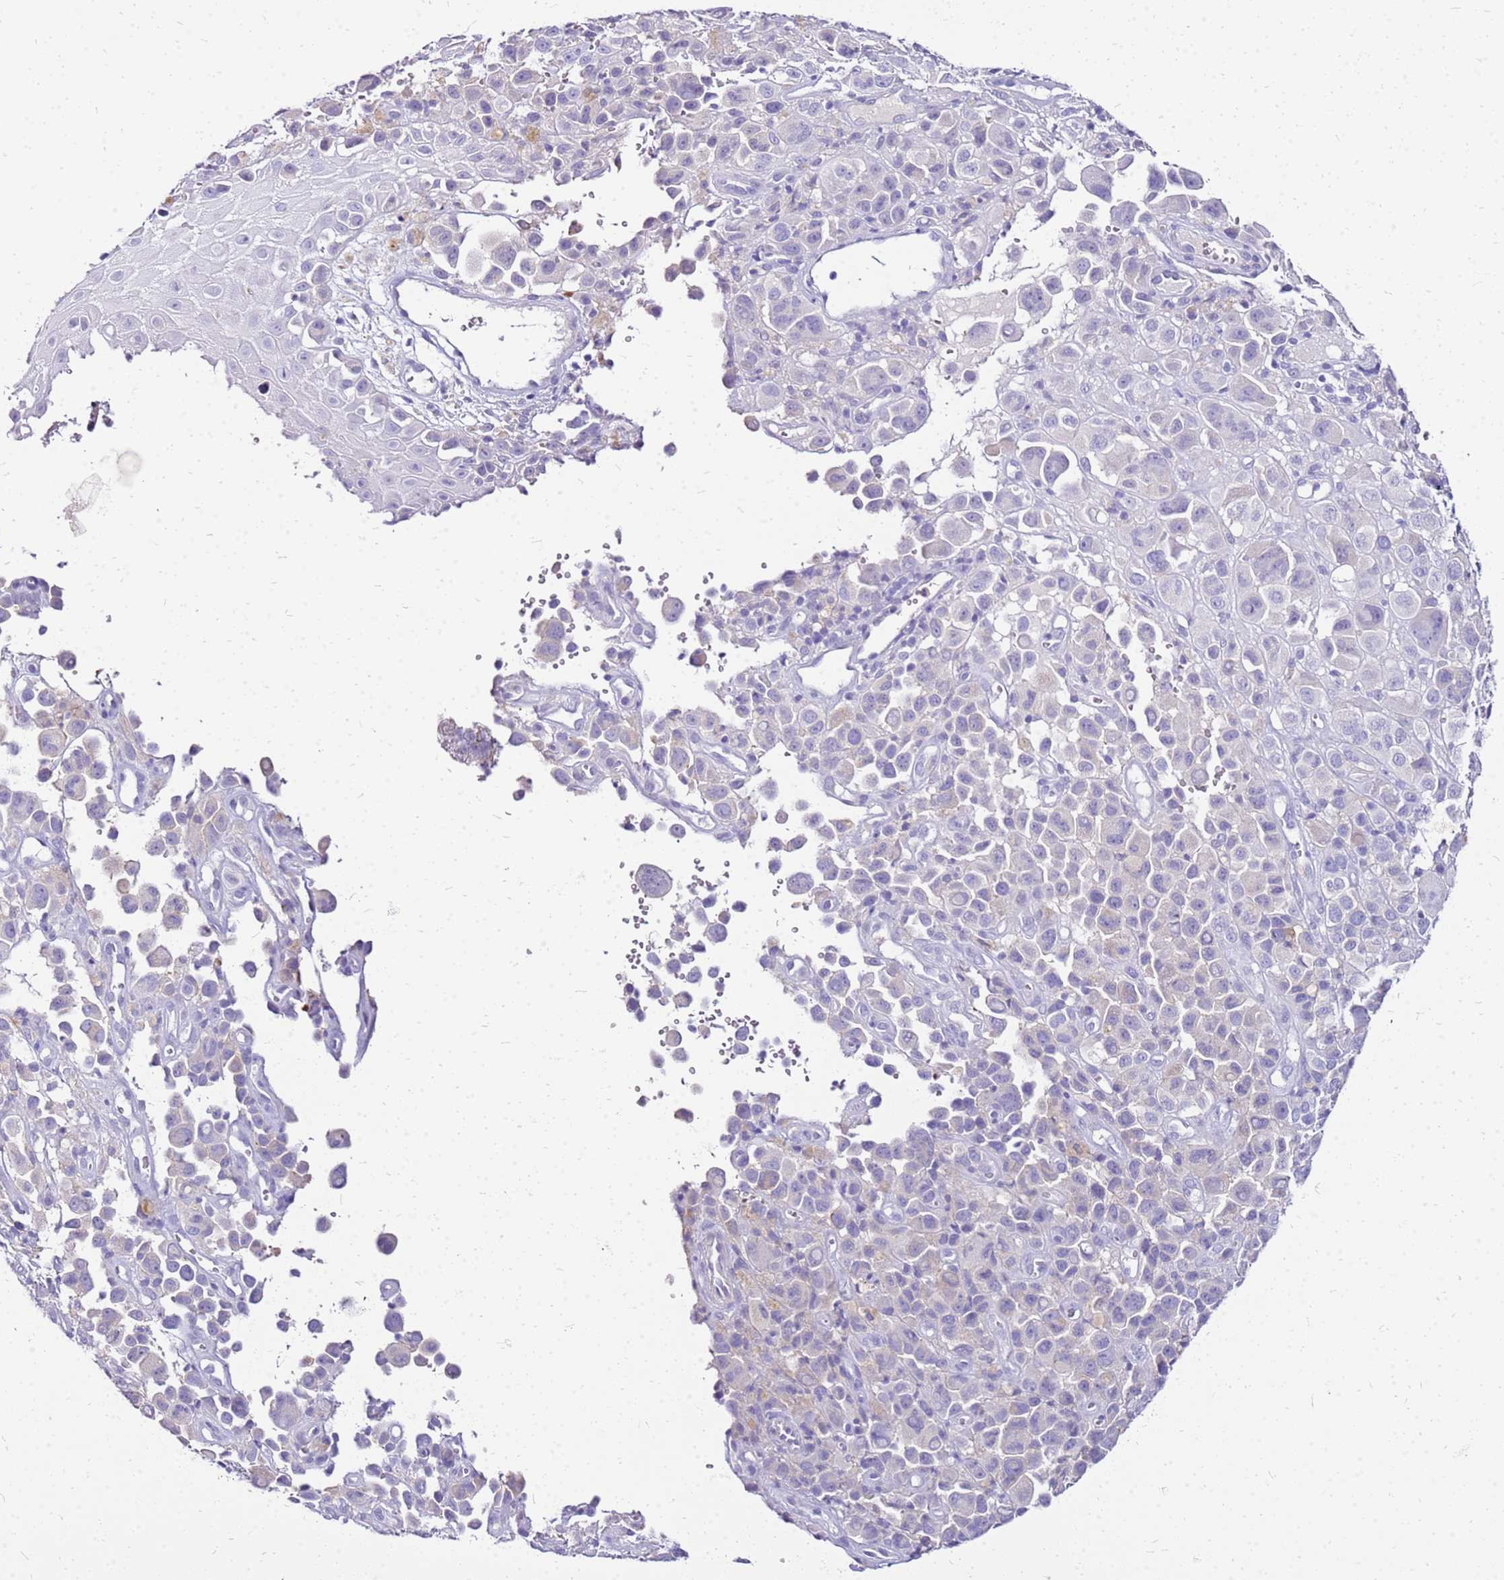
{"staining": {"intensity": "weak", "quantity": "<25%", "location": "cytoplasmic/membranous"}, "tissue": "melanoma", "cell_type": "Tumor cells", "image_type": "cancer", "snomed": [{"axis": "morphology", "description": "Malignant melanoma, NOS"}, {"axis": "topography", "description": "Skin of trunk"}], "caption": "There is no significant positivity in tumor cells of malignant melanoma. (DAB (3,3'-diaminobenzidine) immunohistochemistry (IHC) visualized using brightfield microscopy, high magnification).", "gene": "DCDC2B", "patient": {"sex": "male", "age": 71}}